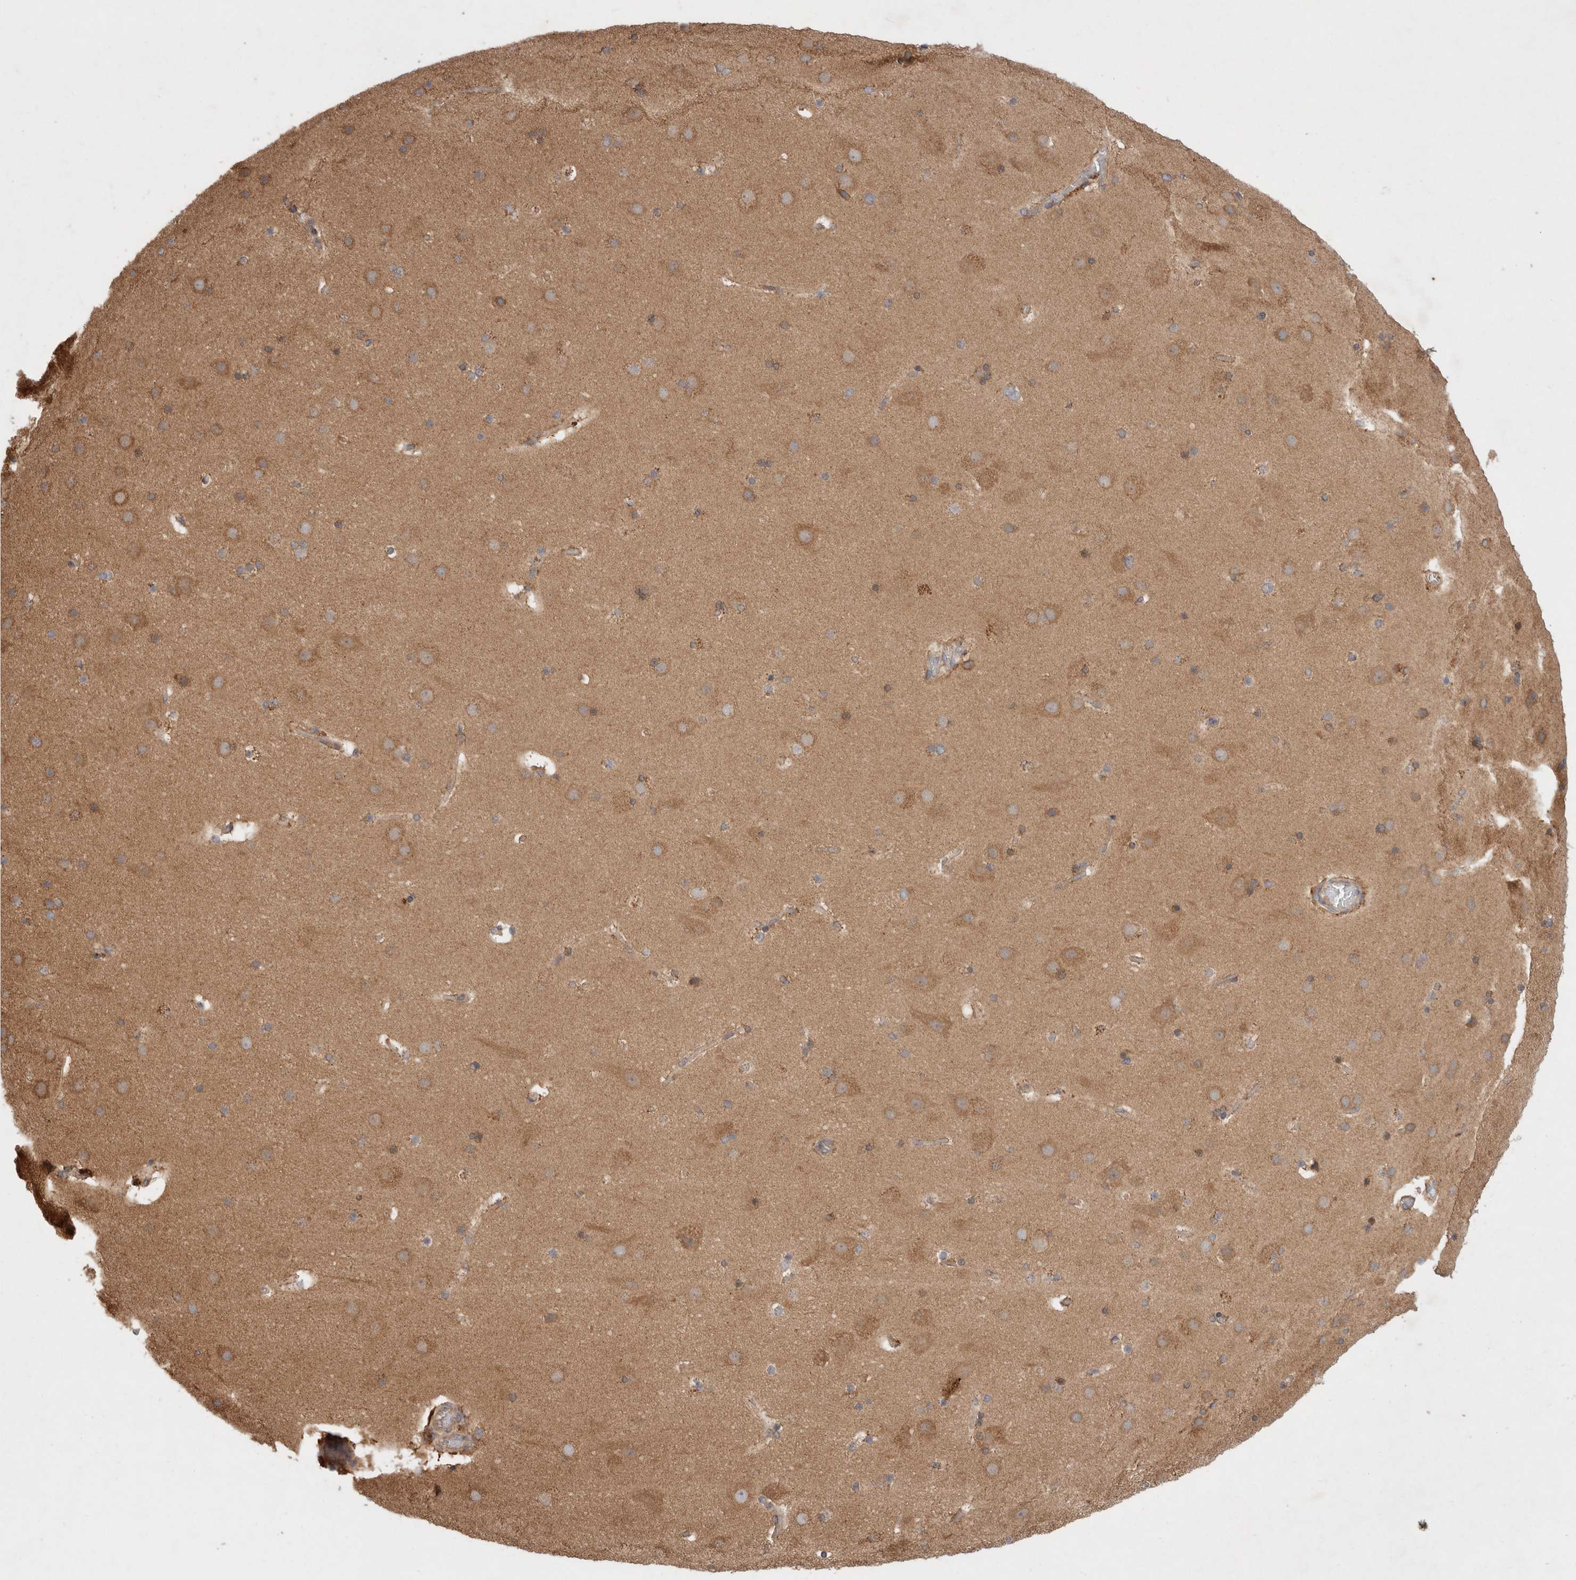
{"staining": {"intensity": "moderate", "quantity": ">75%", "location": "cytoplasmic/membranous"}, "tissue": "cerebral cortex", "cell_type": "Endothelial cells", "image_type": "normal", "snomed": [{"axis": "morphology", "description": "Normal tissue, NOS"}, {"axis": "topography", "description": "Cerebral cortex"}], "caption": "A histopathology image of cerebral cortex stained for a protein displays moderate cytoplasmic/membranous brown staining in endothelial cells.", "gene": "HROB", "patient": {"sex": "male", "age": 57}}